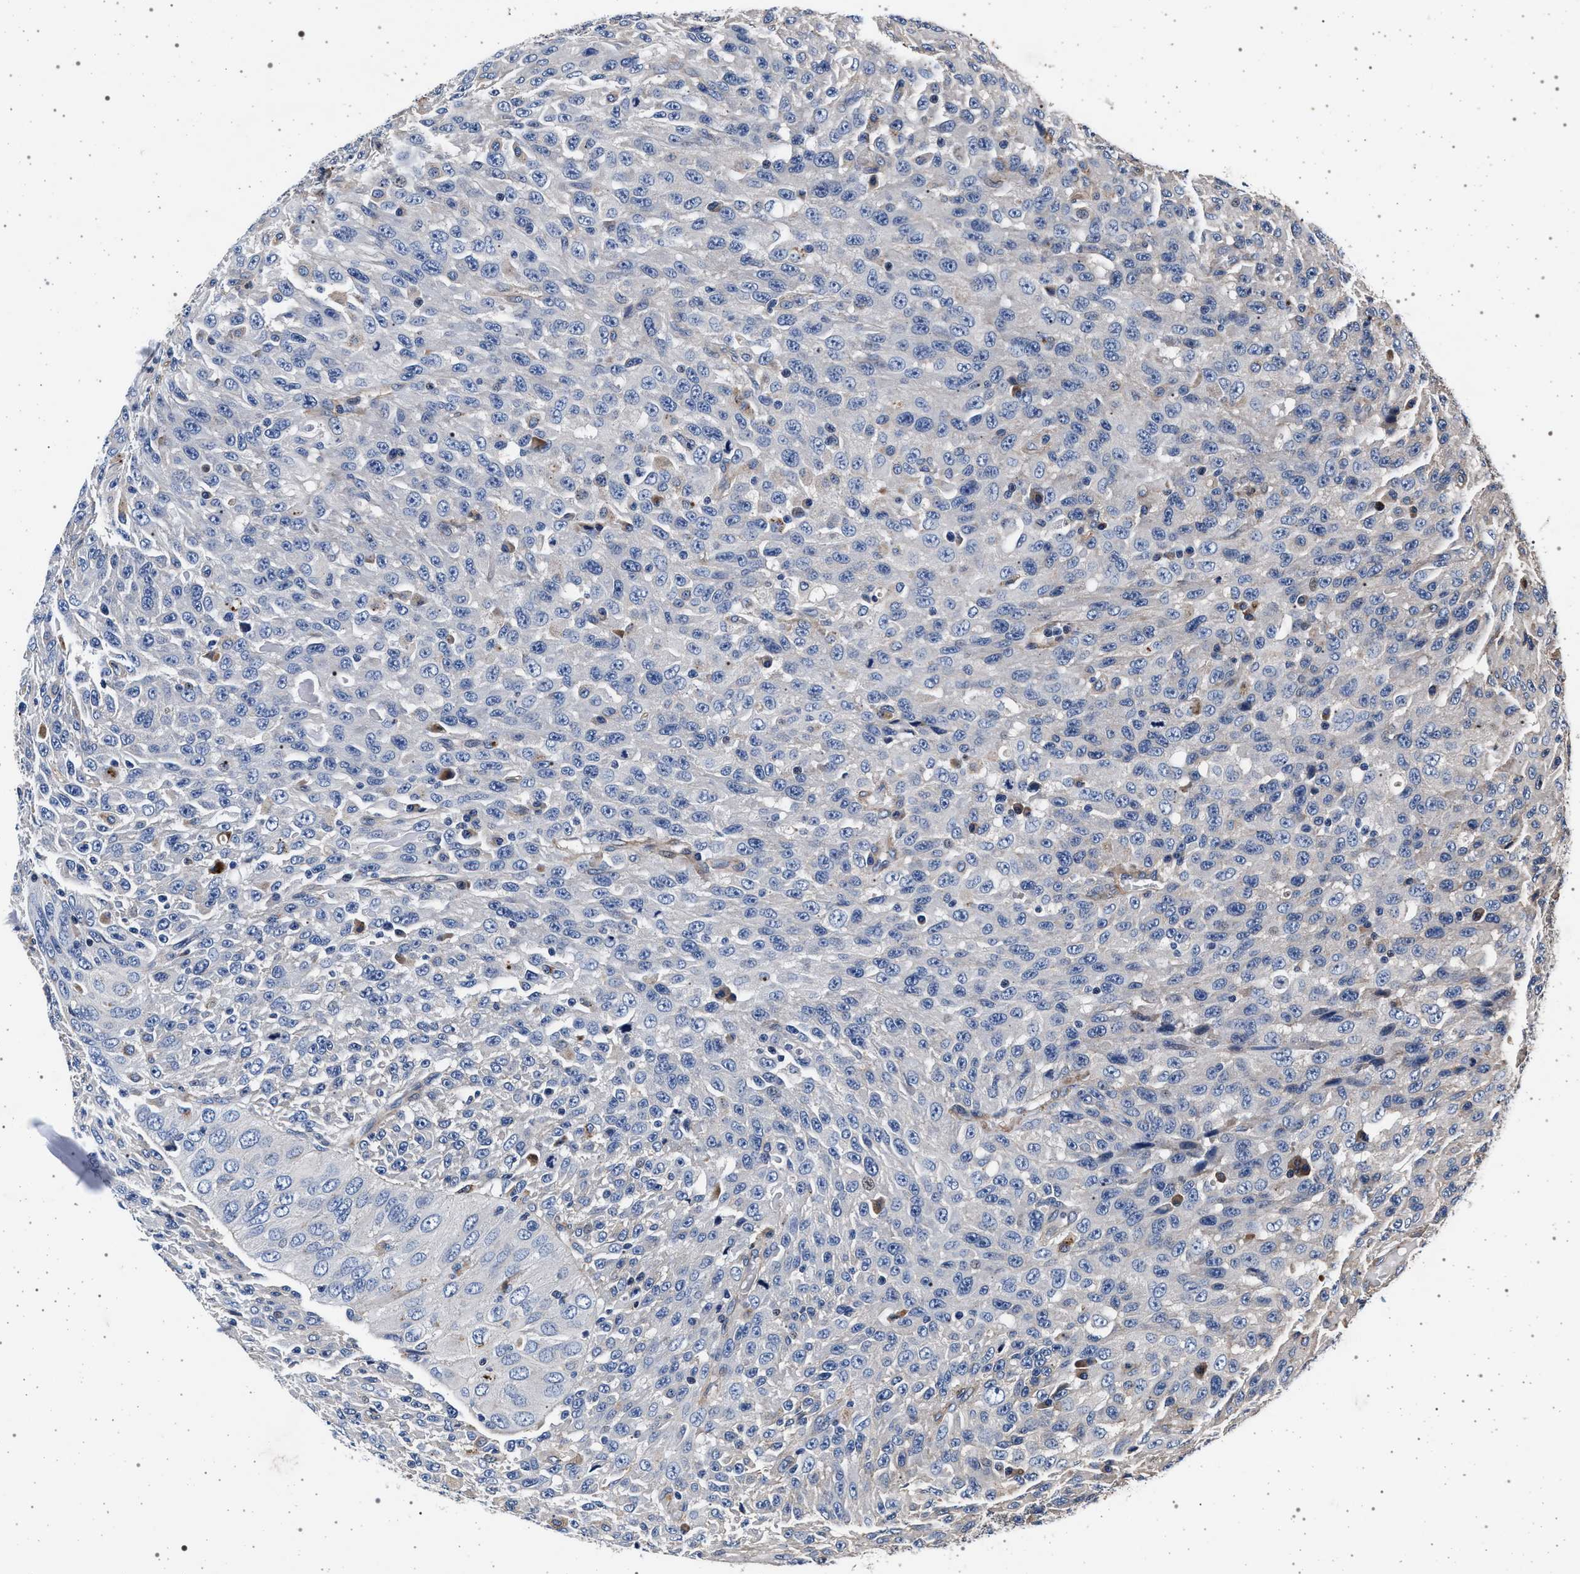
{"staining": {"intensity": "negative", "quantity": "none", "location": "none"}, "tissue": "urothelial cancer", "cell_type": "Tumor cells", "image_type": "cancer", "snomed": [{"axis": "morphology", "description": "Urothelial carcinoma, High grade"}, {"axis": "topography", "description": "Urinary bladder"}], "caption": "Tumor cells show no significant protein positivity in urothelial cancer.", "gene": "KCNK6", "patient": {"sex": "male", "age": 66}}